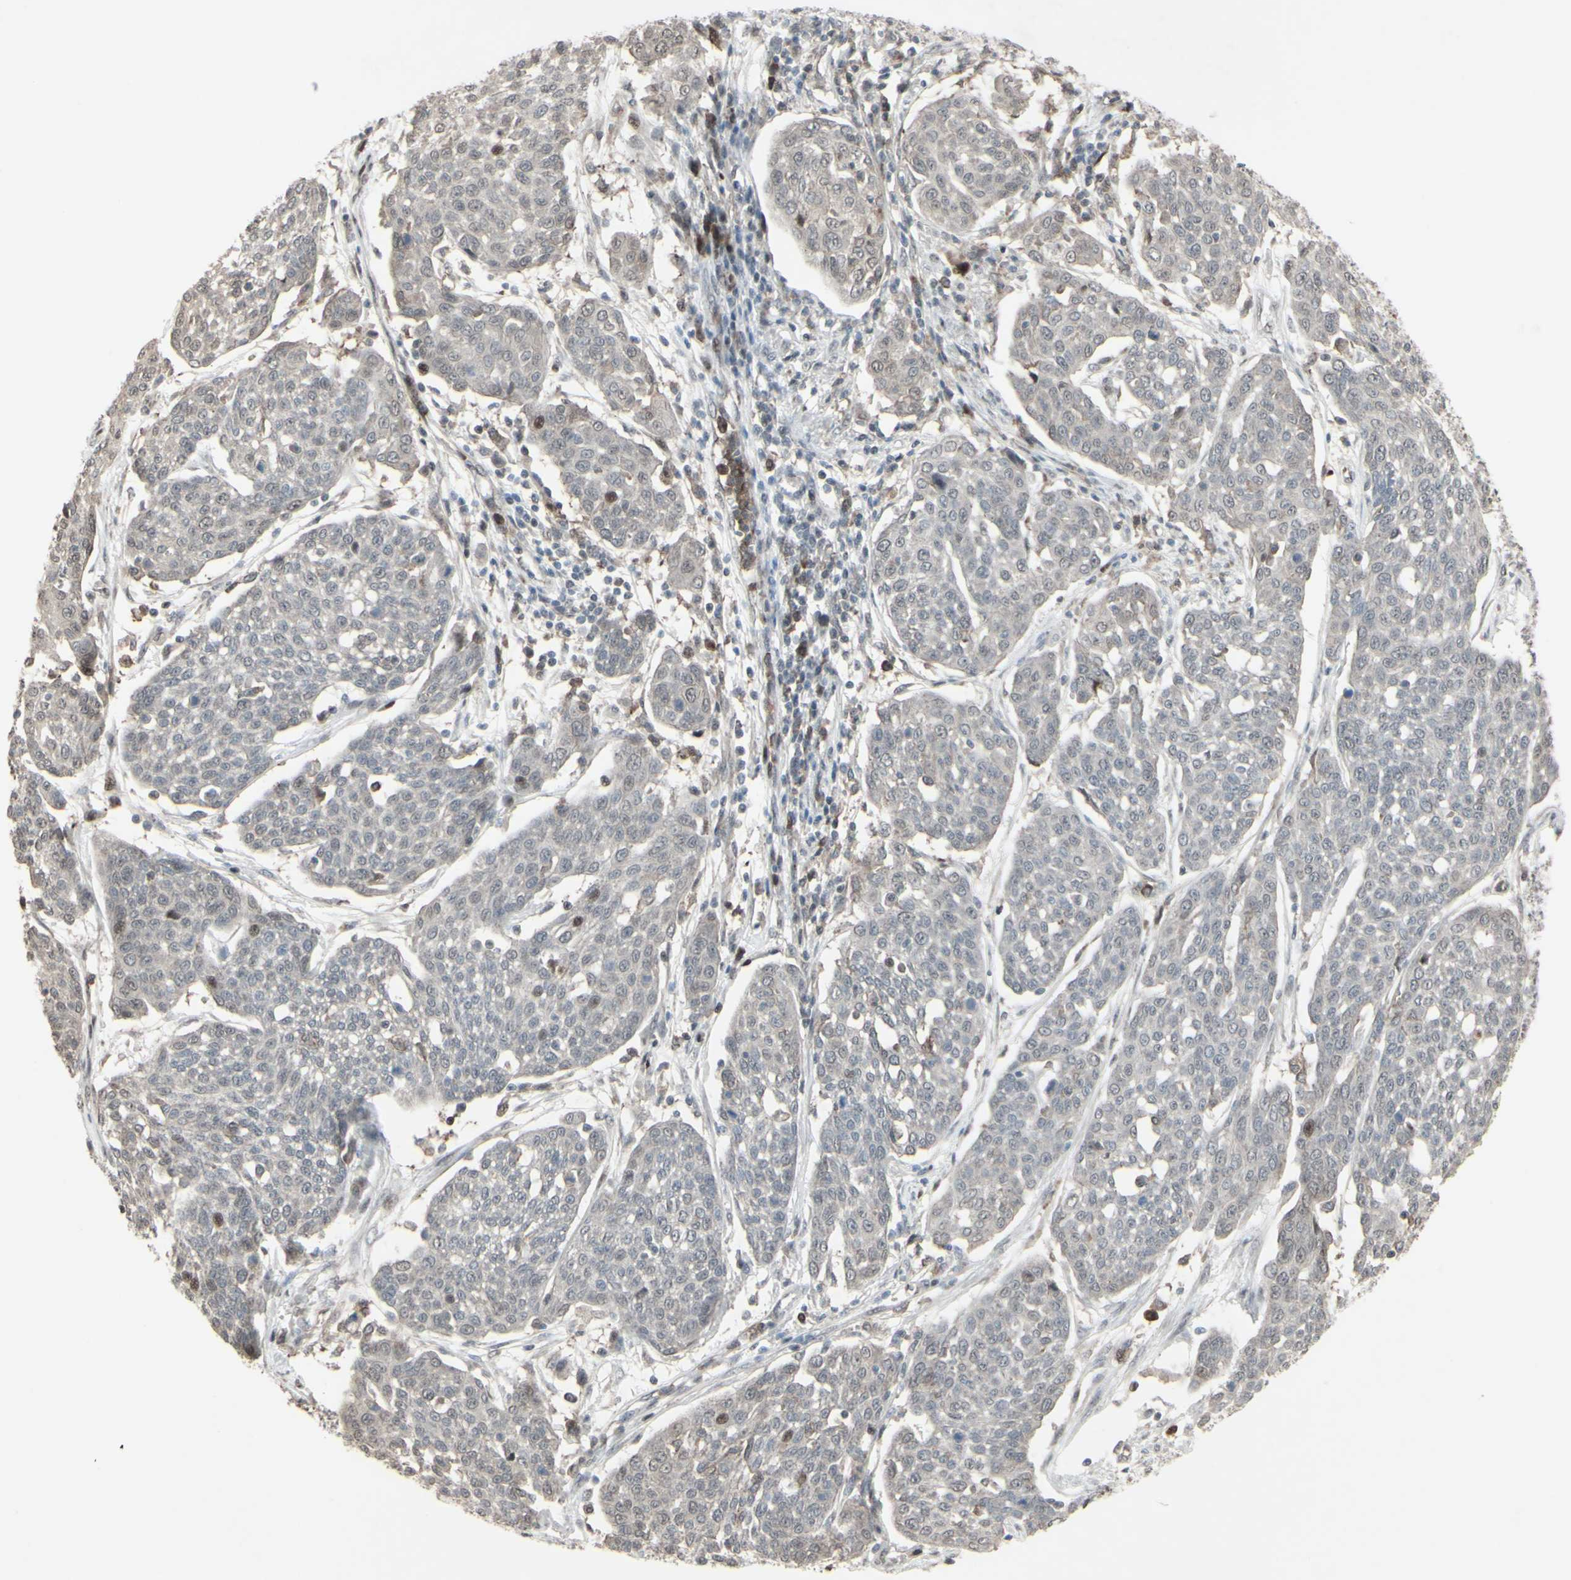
{"staining": {"intensity": "weak", "quantity": "<25%", "location": "nuclear"}, "tissue": "cervical cancer", "cell_type": "Tumor cells", "image_type": "cancer", "snomed": [{"axis": "morphology", "description": "Squamous cell carcinoma, NOS"}, {"axis": "topography", "description": "Cervix"}], "caption": "Image shows no protein positivity in tumor cells of cervical squamous cell carcinoma tissue. (DAB (3,3'-diaminobenzidine) immunohistochemistry (IHC) visualized using brightfield microscopy, high magnification).", "gene": "CD33", "patient": {"sex": "female", "age": 34}}